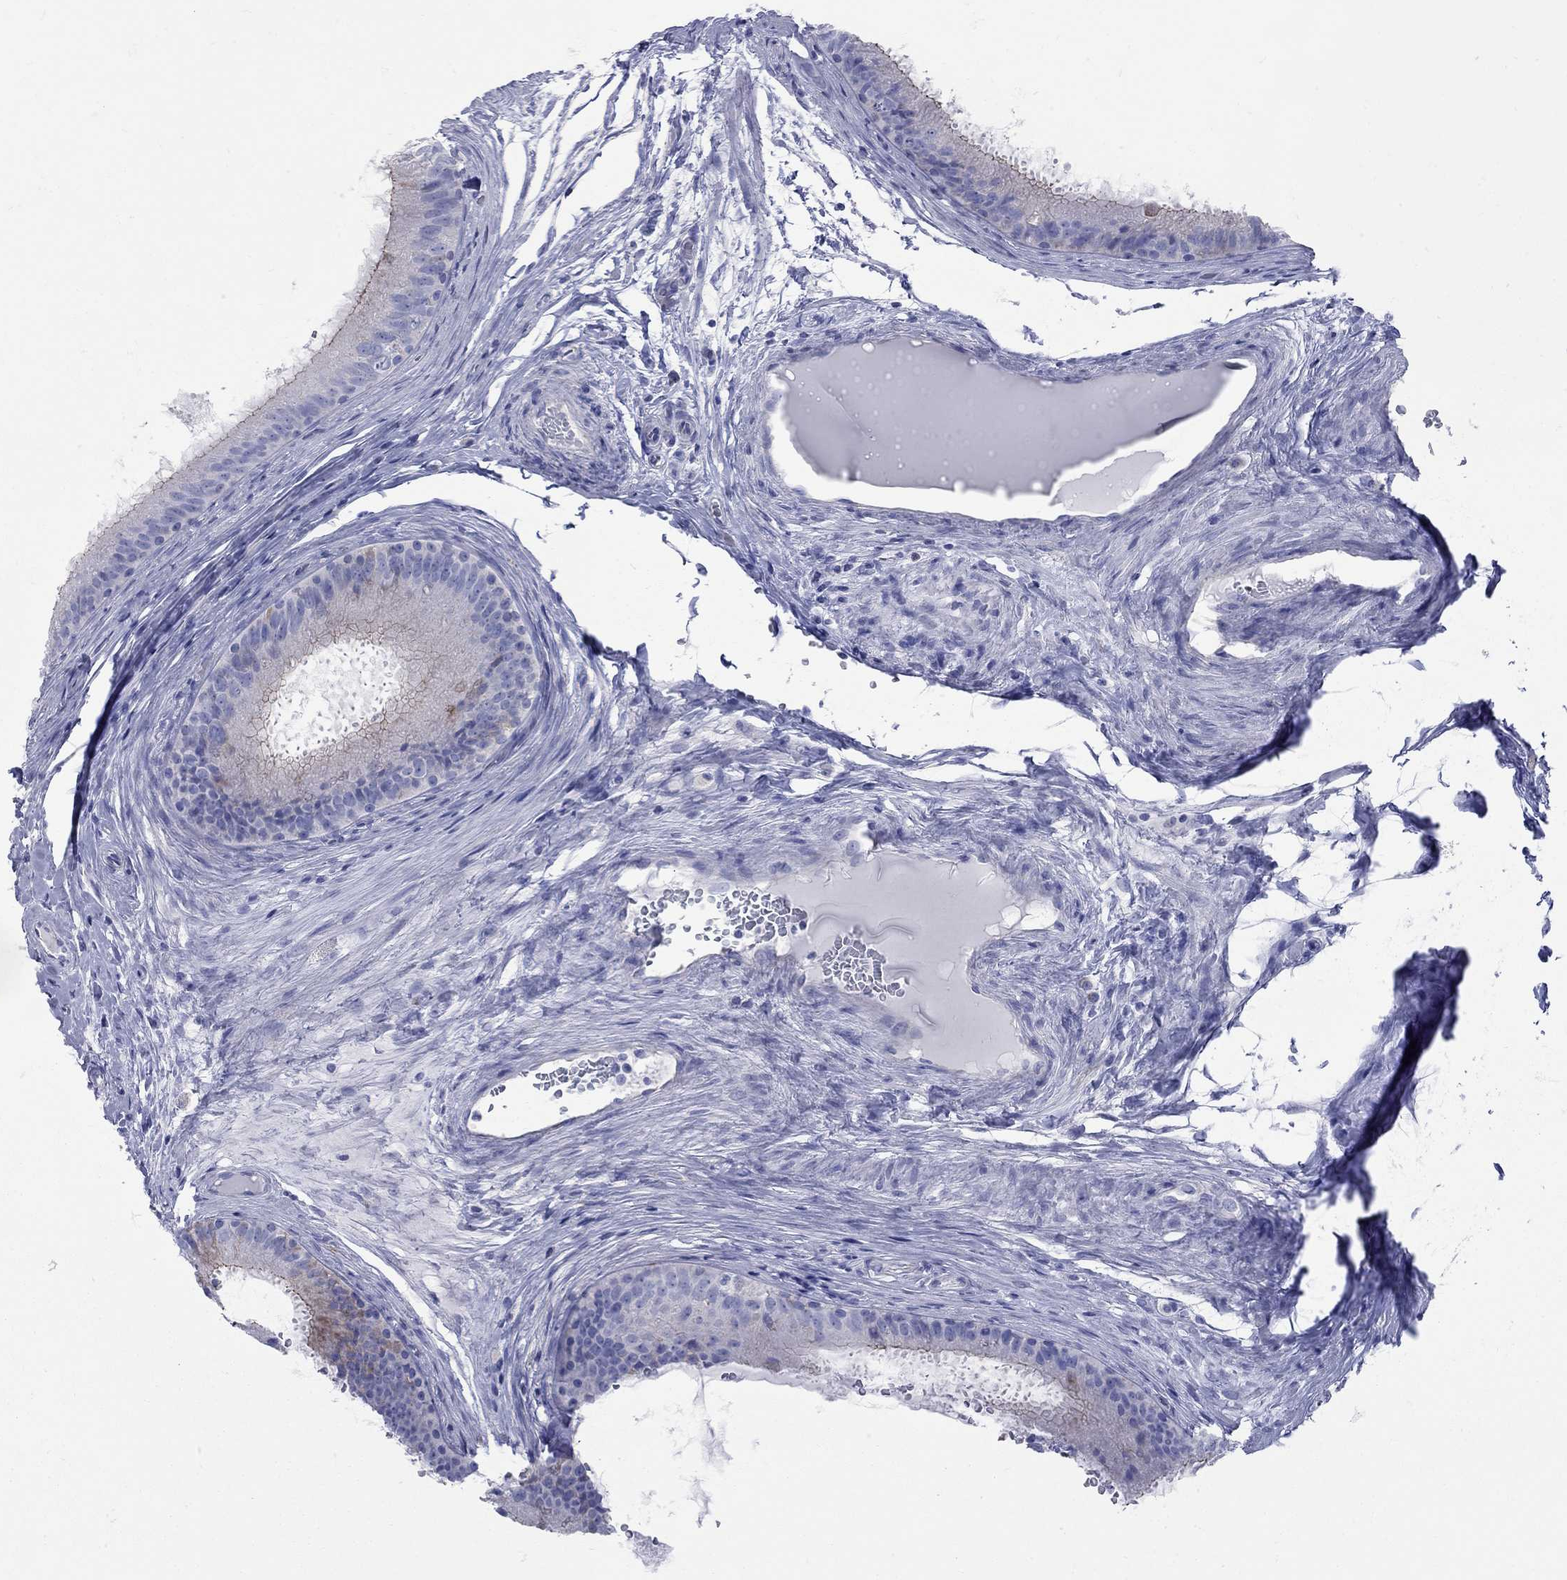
{"staining": {"intensity": "moderate", "quantity": "<25%", "location": "cytoplasmic/membranous"}, "tissue": "epididymis", "cell_type": "Glandular cells", "image_type": "normal", "snomed": [{"axis": "morphology", "description": "Normal tissue, NOS"}, {"axis": "topography", "description": "Epididymis"}], "caption": "Immunohistochemical staining of normal human epididymis demonstrates moderate cytoplasmic/membranous protein staining in approximately <25% of glandular cells.", "gene": "PDZD3", "patient": {"sex": "male", "age": 59}}